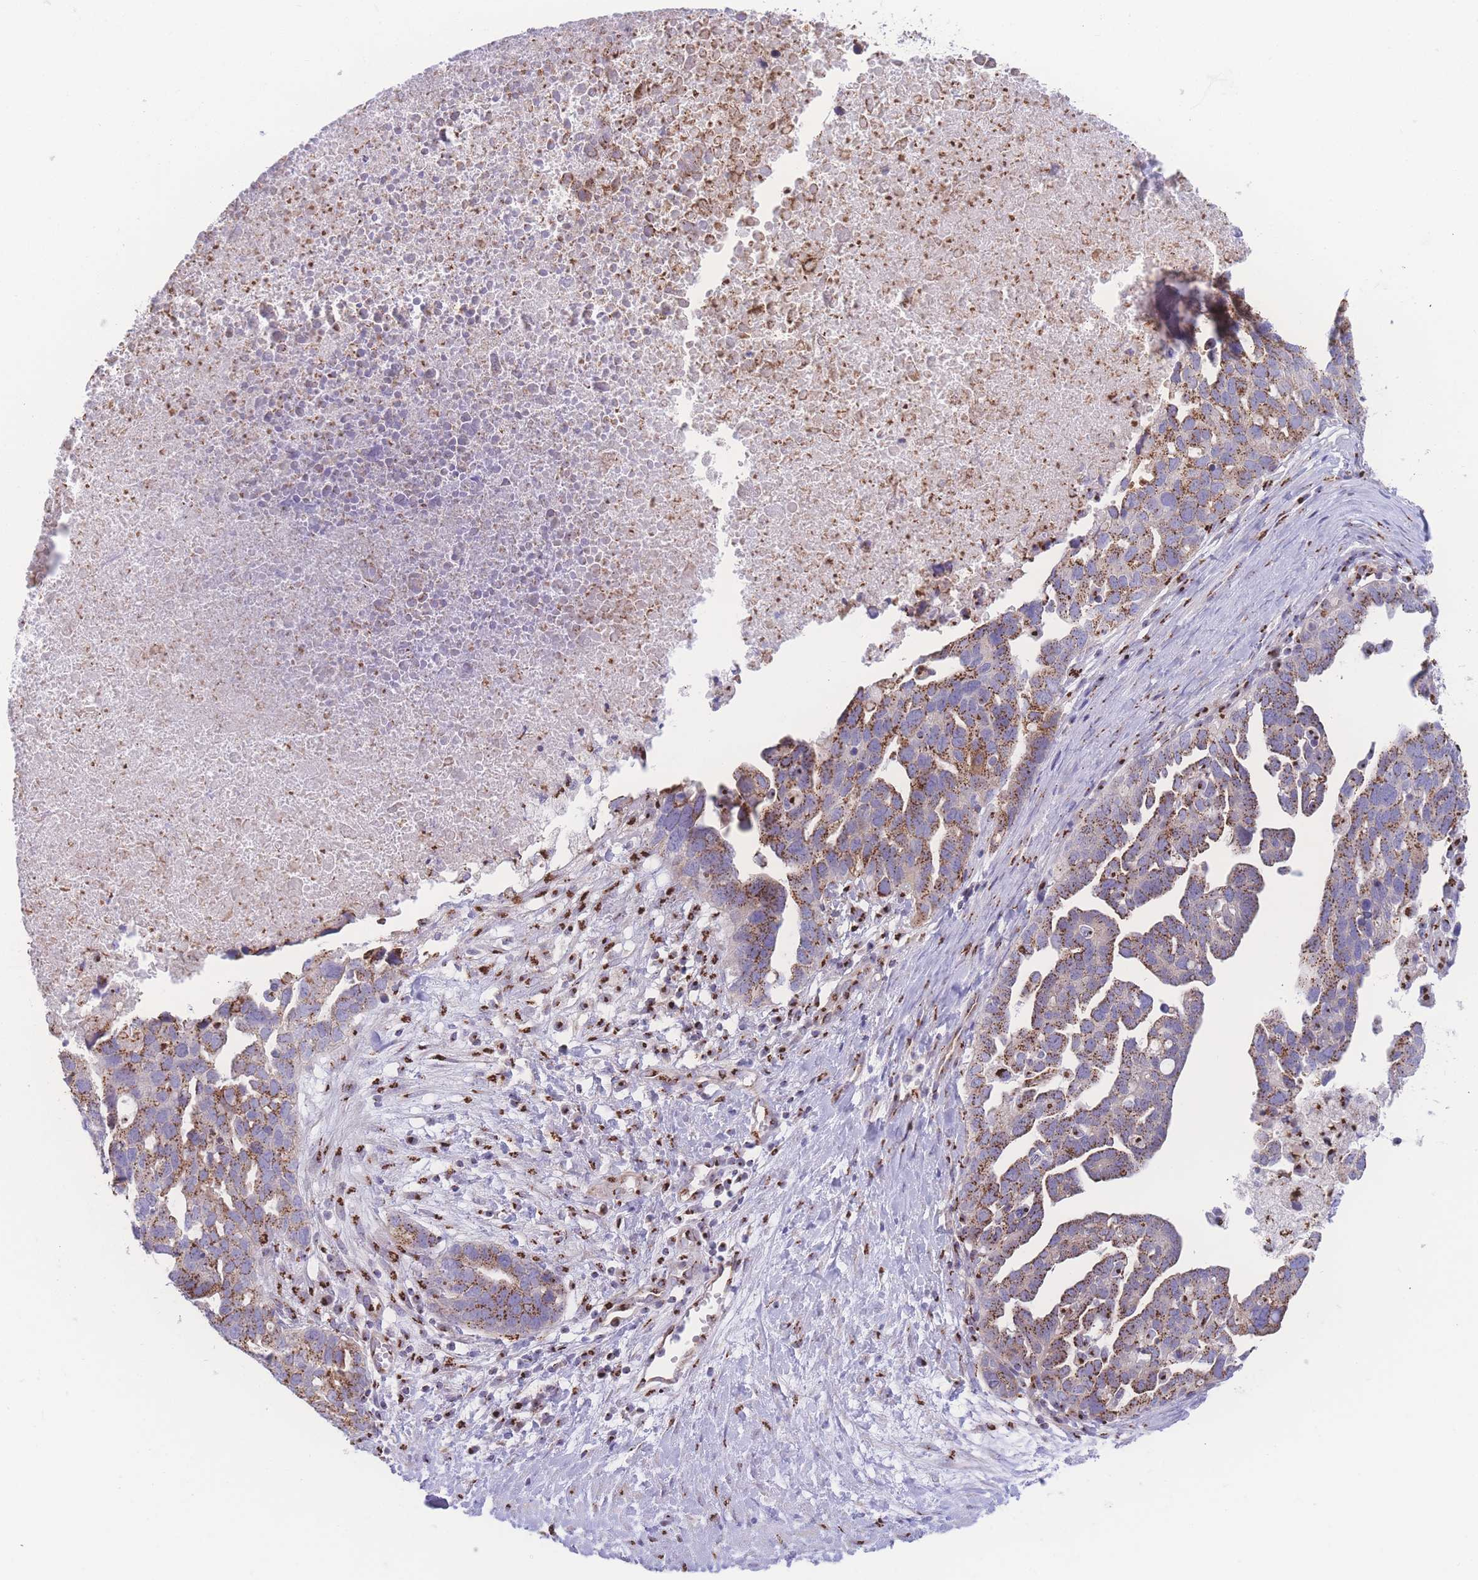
{"staining": {"intensity": "moderate", "quantity": ">75%", "location": "cytoplasmic/membranous"}, "tissue": "ovarian cancer", "cell_type": "Tumor cells", "image_type": "cancer", "snomed": [{"axis": "morphology", "description": "Cystadenocarcinoma, serous, NOS"}, {"axis": "topography", "description": "Ovary"}], "caption": "Immunohistochemical staining of ovarian cancer (serous cystadenocarcinoma) demonstrates medium levels of moderate cytoplasmic/membranous positivity in about >75% of tumor cells. (DAB IHC, brown staining for protein, blue staining for nuclei).", "gene": "GOLM2", "patient": {"sex": "female", "age": 54}}